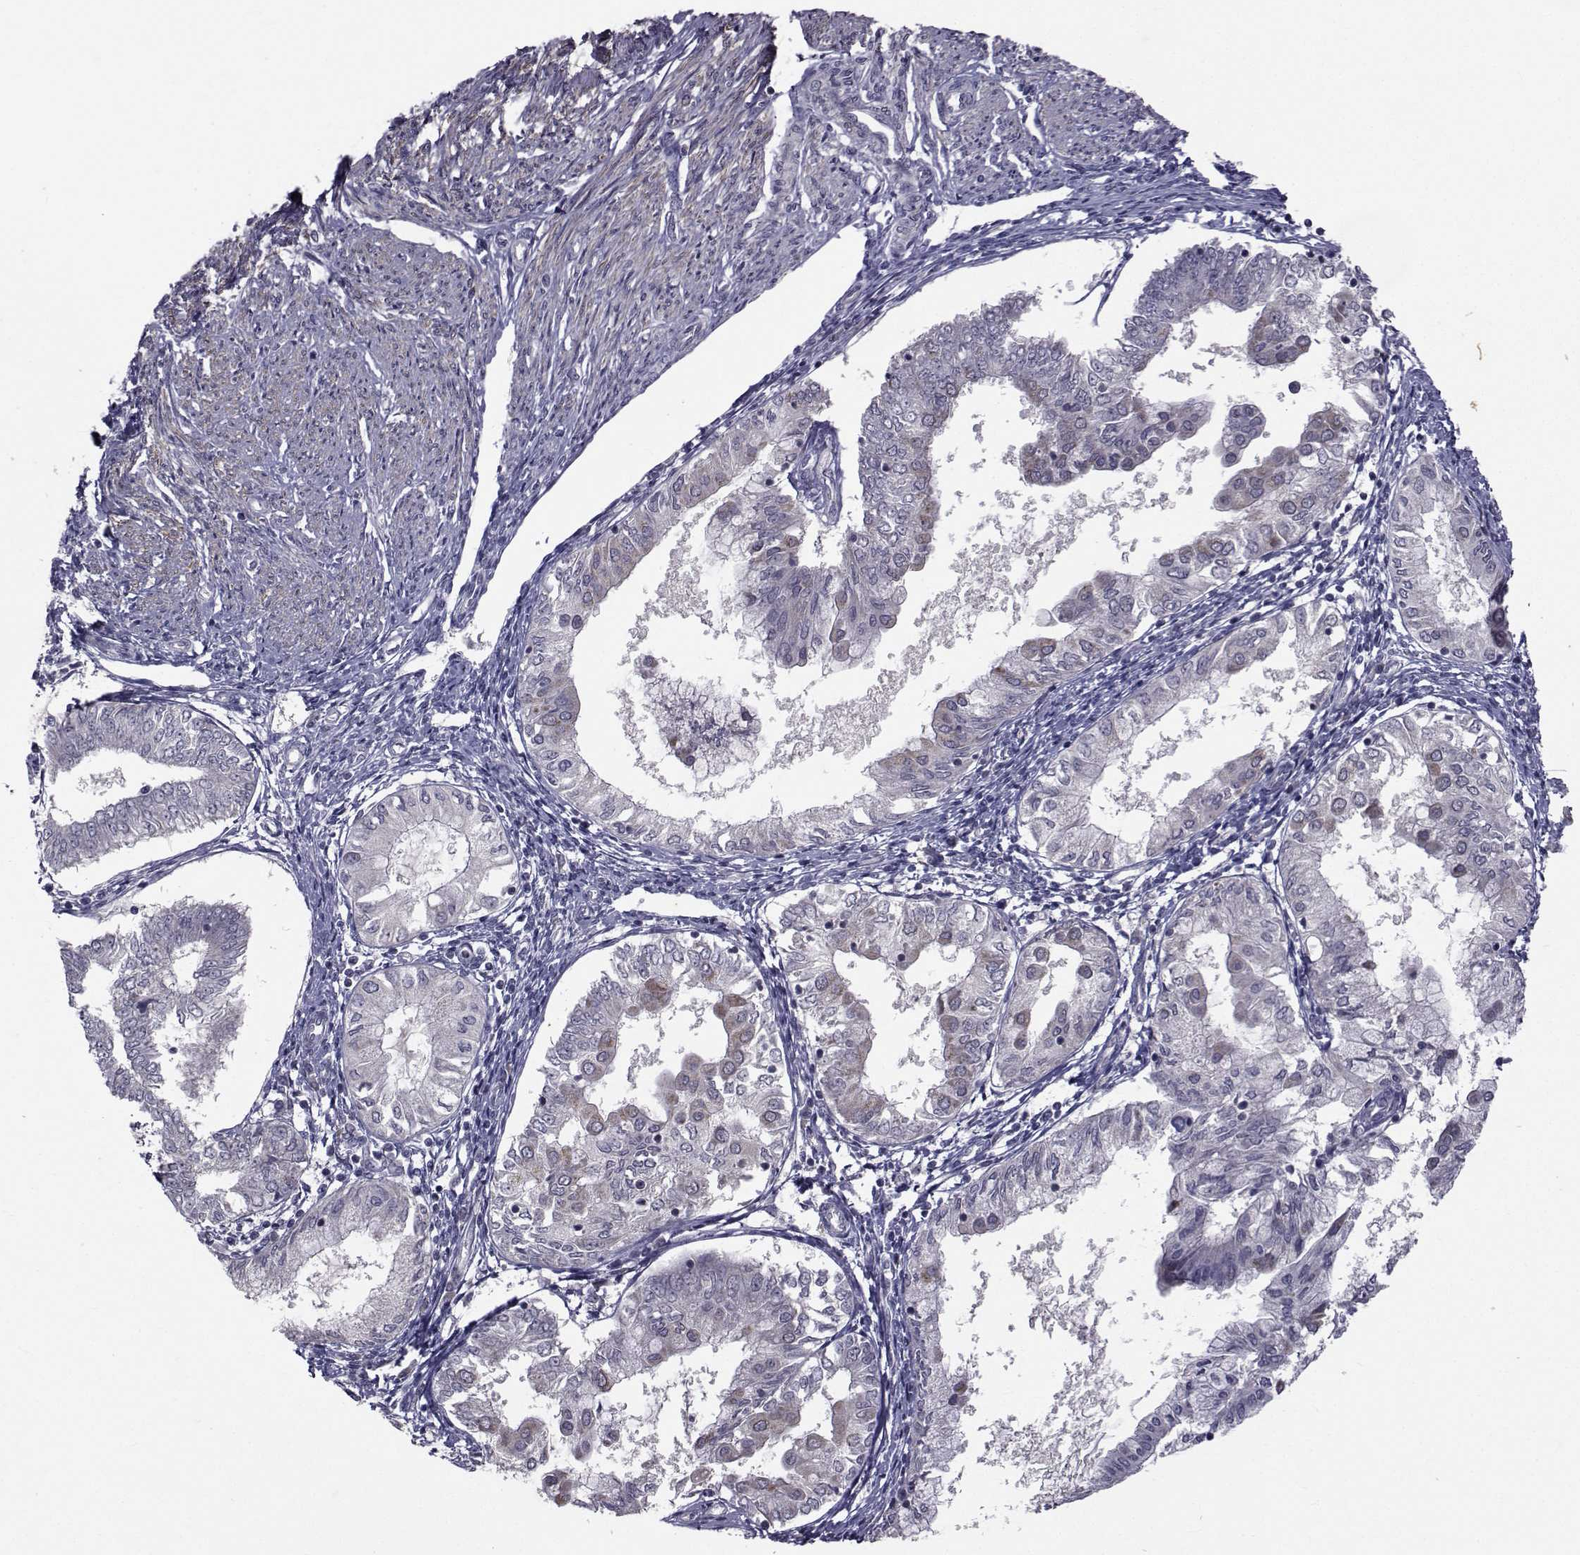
{"staining": {"intensity": "negative", "quantity": "none", "location": "none"}, "tissue": "endometrial cancer", "cell_type": "Tumor cells", "image_type": "cancer", "snomed": [{"axis": "morphology", "description": "Adenocarcinoma, NOS"}, {"axis": "topography", "description": "Endometrium"}], "caption": "The image exhibits no significant staining in tumor cells of endometrial cancer (adenocarcinoma).", "gene": "FDXR", "patient": {"sex": "female", "age": 68}}